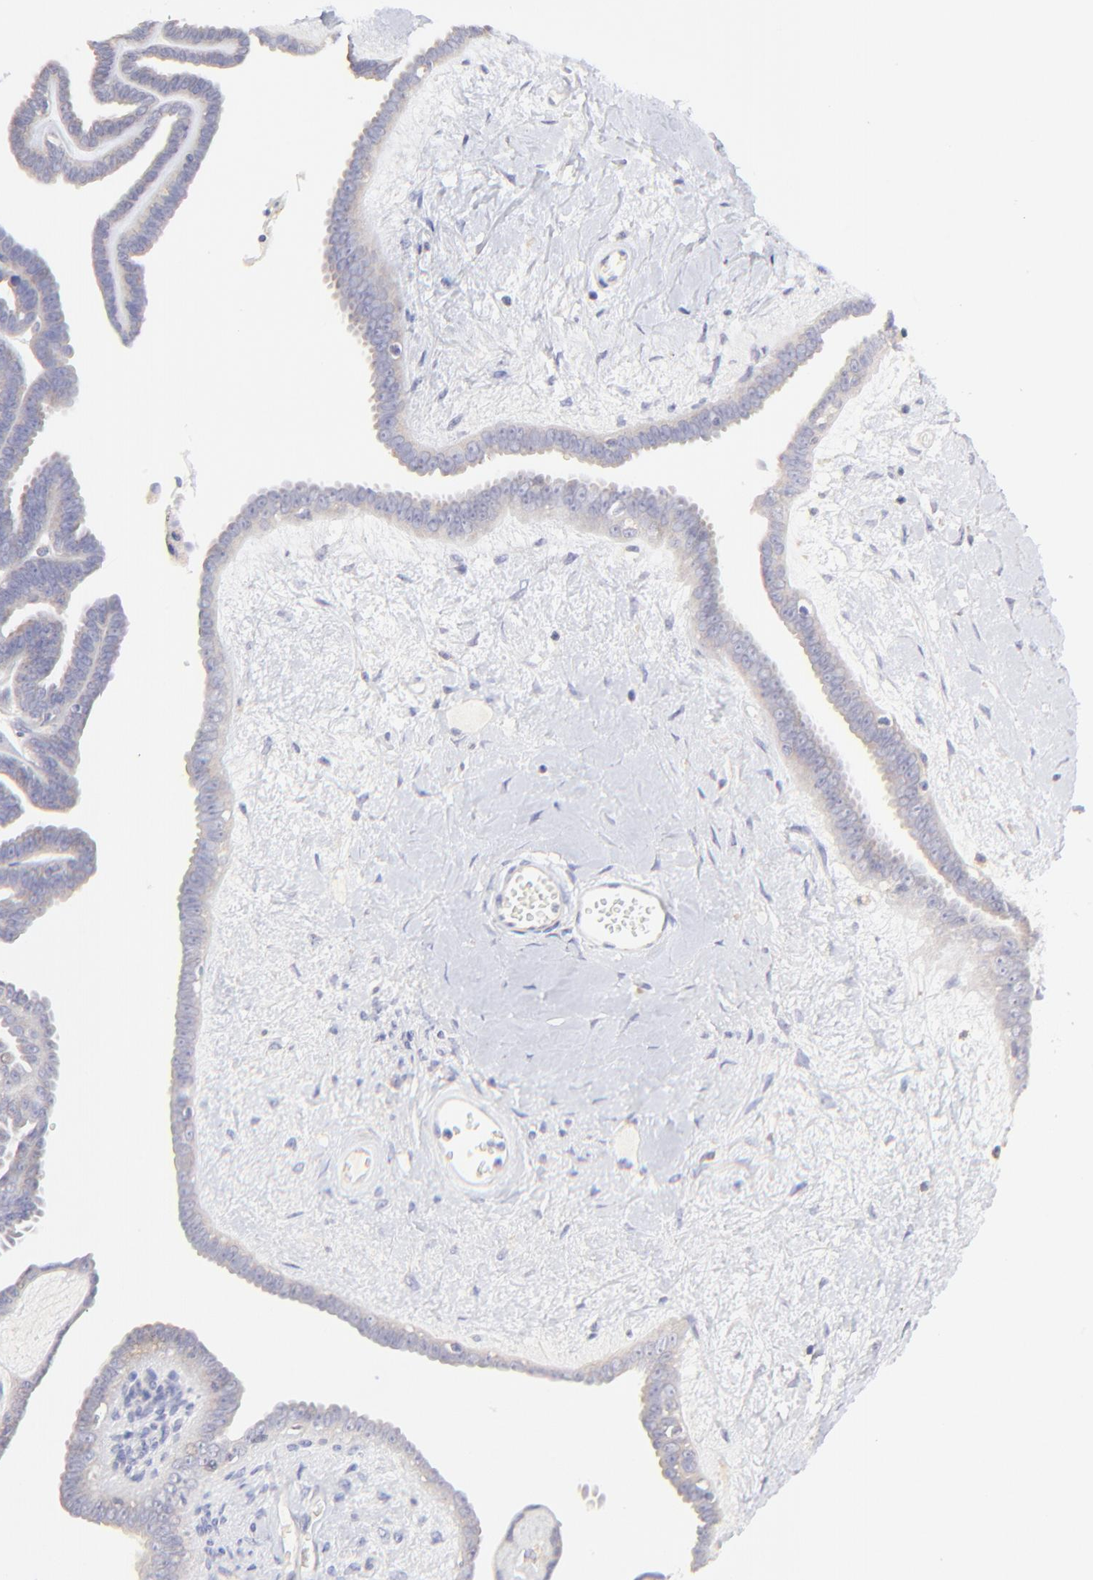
{"staining": {"intensity": "negative", "quantity": "none", "location": "none"}, "tissue": "ovarian cancer", "cell_type": "Tumor cells", "image_type": "cancer", "snomed": [{"axis": "morphology", "description": "Cystadenocarcinoma, serous, NOS"}, {"axis": "topography", "description": "Ovary"}], "caption": "Ovarian serous cystadenocarcinoma was stained to show a protein in brown. There is no significant expression in tumor cells.", "gene": "LHFPL1", "patient": {"sex": "female", "age": 71}}